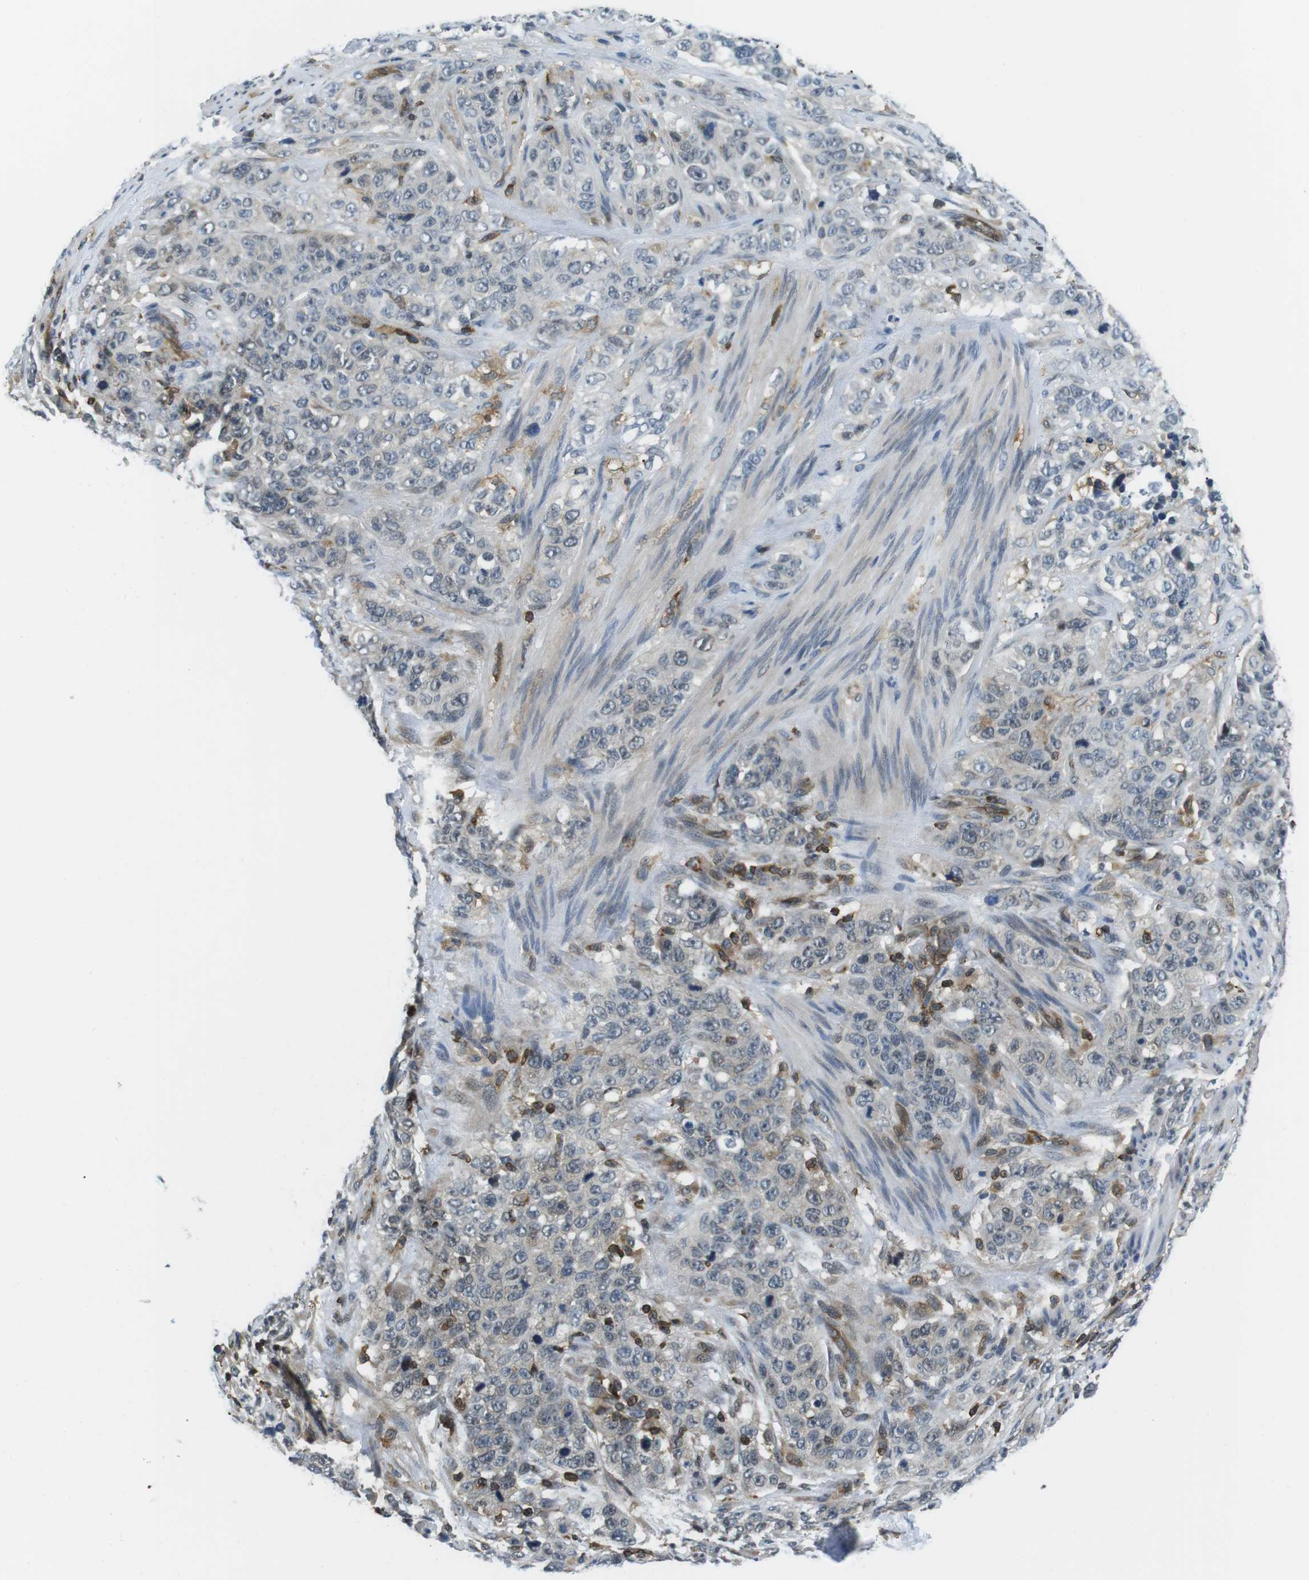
{"staining": {"intensity": "negative", "quantity": "none", "location": "none"}, "tissue": "stomach cancer", "cell_type": "Tumor cells", "image_type": "cancer", "snomed": [{"axis": "morphology", "description": "Adenocarcinoma, NOS"}, {"axis": "topography", "description": "Stomach"}], "caption": "High power microscopy micrograph of an immunohistochemistry image of adenocarcinoma (stomach), revealing no significant positivity in tumor cells. The staining is performed using DAB brown chromogen with nuclei counter-stained in using hematoxylin.", "gene": "STK10", "patient": {"sex": "male", "age": 48}}